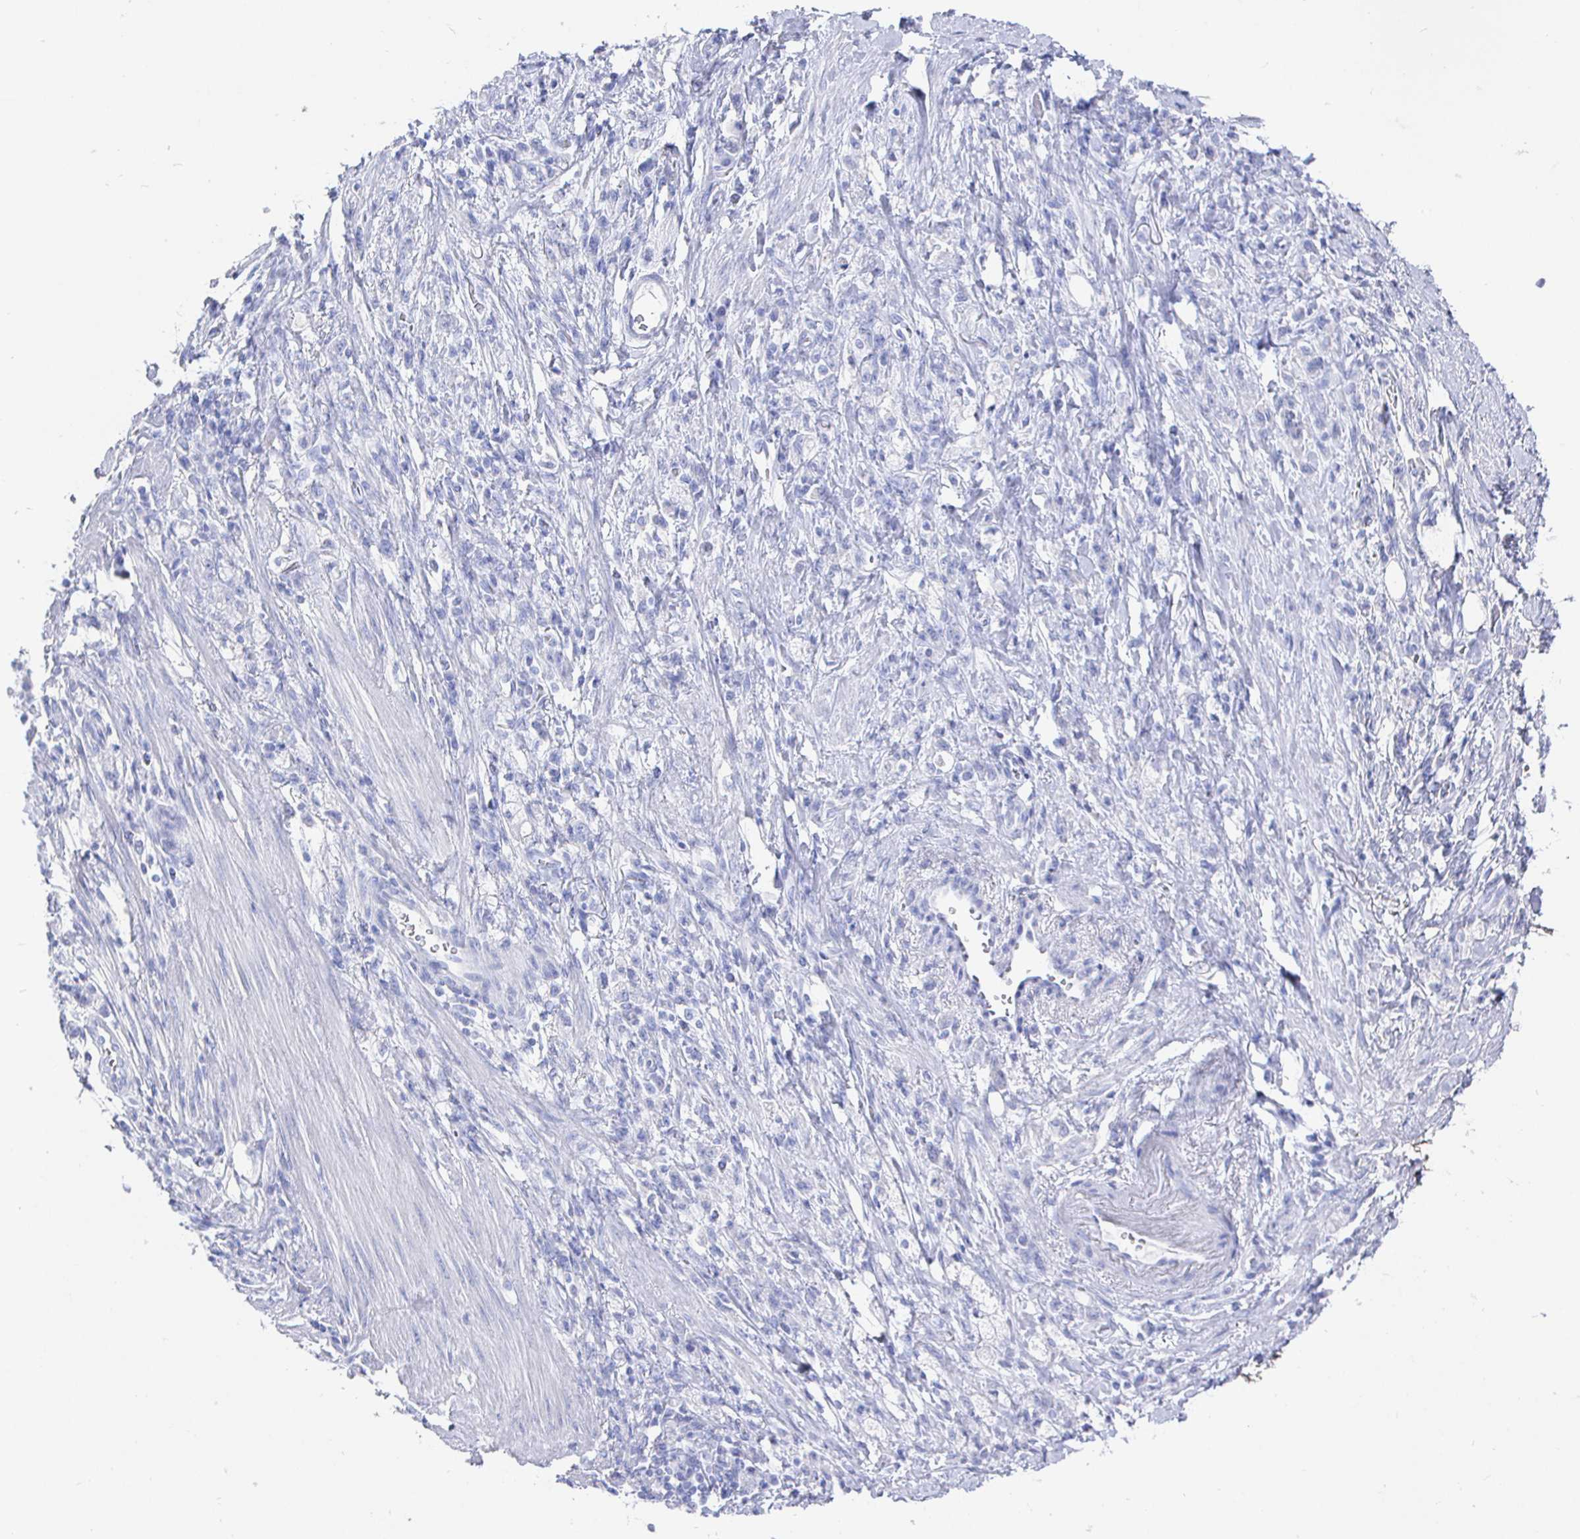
{"staining": {"intensity": "negative", "quantity": "none", "location": "none"}, "tissue": "stomach cancer", "cell_type": "Tumor cells", "image_type": "cancer", "snomed": [{"axis": "morphology", "description": "Adenocarcinoma, NOS"}, {"axis": "topography", "description": "Stomach"}], "caption": "Immunohistochemistry histopathology image of neoplastic tissue: human stomach cancer (adenocarcinoma) stained with DAB (3,3'-diaminobenzidine) reveals no significant protein staining in tumor cells.", "gene": "CLCA1", "patient": {"sex": "male", "age": 77}}